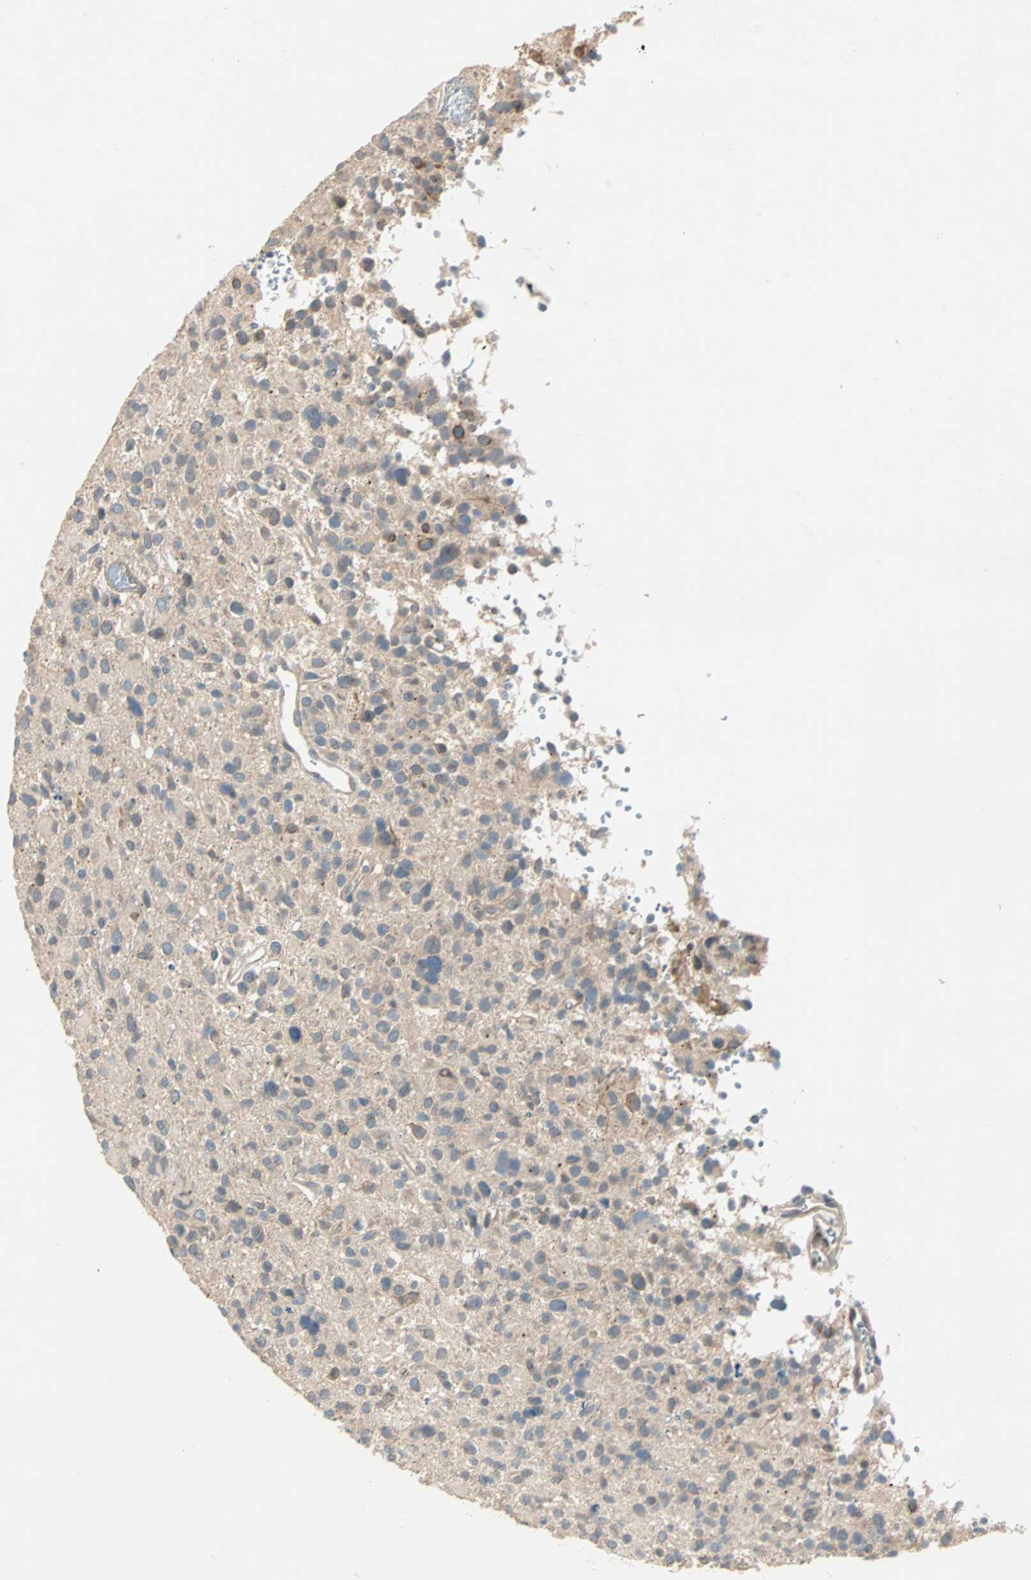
{"staining": {"intensity": "weak", "quantity": ">75%", "location": "cytoplasmic/membranous"}, "tissue": "glioma", "cell_type": "Tumor cells", "image_type": "cancer", "snomed": [{"axis": "morphology", "description": "Glioma, malignant, High grade"}, {"axis": "topography", "description": "Brain"}], "caption": "Protein staining of glioma tissue displays weak cytoplasmic/membranous positivity in approximately >75% of tumor cells.", "gene": "TTF2", "patient": {"sex": "male", "age": 48}}